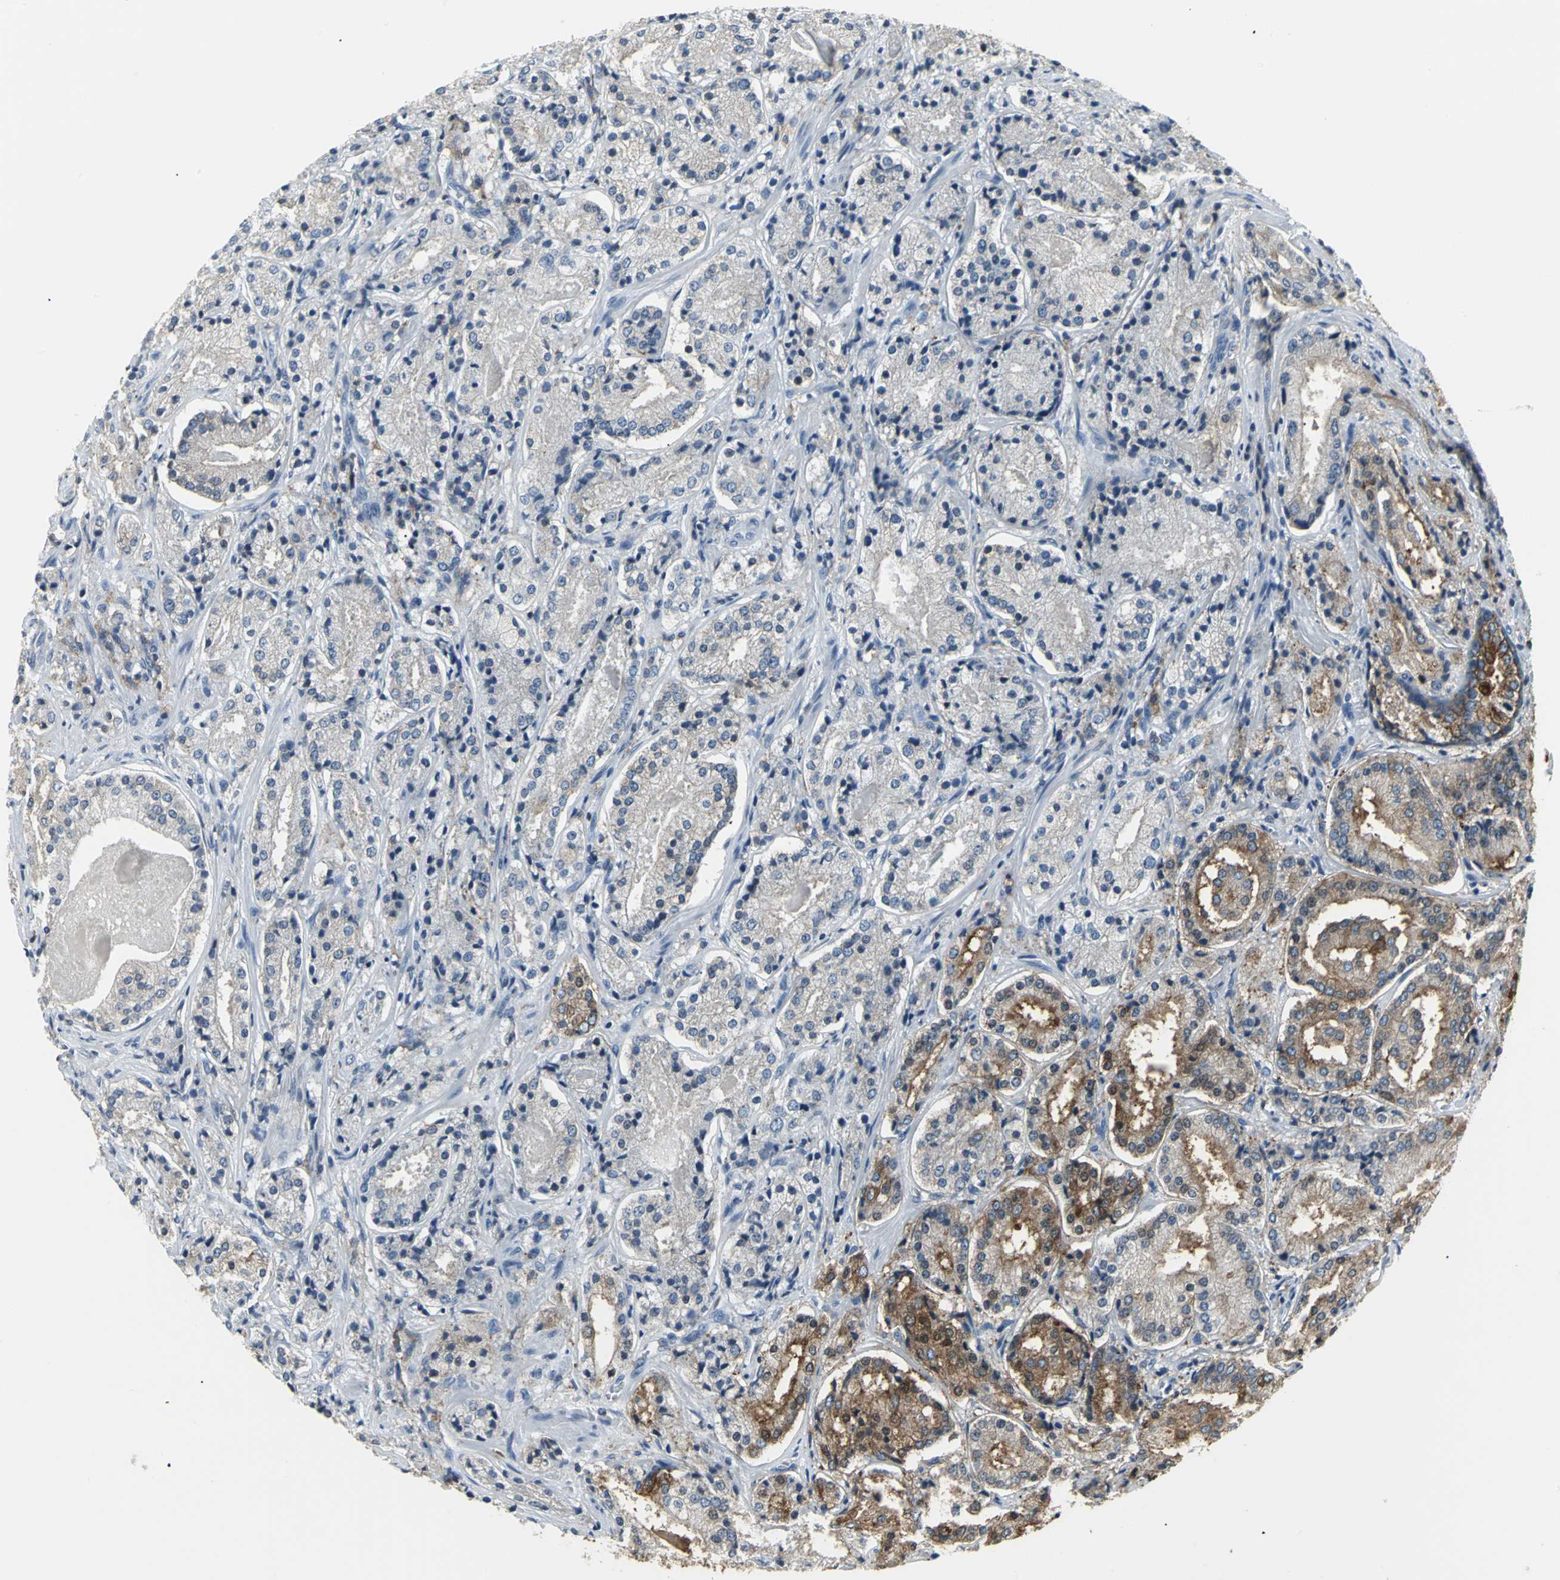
{"staining": {"intensity": "moderate", "quantity": "25%-75%", "location": "cytoplasmic/membranous"}, "tissue": "prostate cancer", "cell_type": "Tumor cells", "image_type": "cancer", "snomed": [{"axis": "morphology", "description": "Adenocarcinoma, High grade"}, {"axis": "topography", "description": "Prostate"}], "caption": "Protein analysis of high-grade adenocarcinoma (prostate) tissue demonstrates moderate cytoplasmic/membranous expression in about 25%-75% of tumor cells.", "gene": "IQGAP2", "patient": {"sex": "male", "age": 58}}